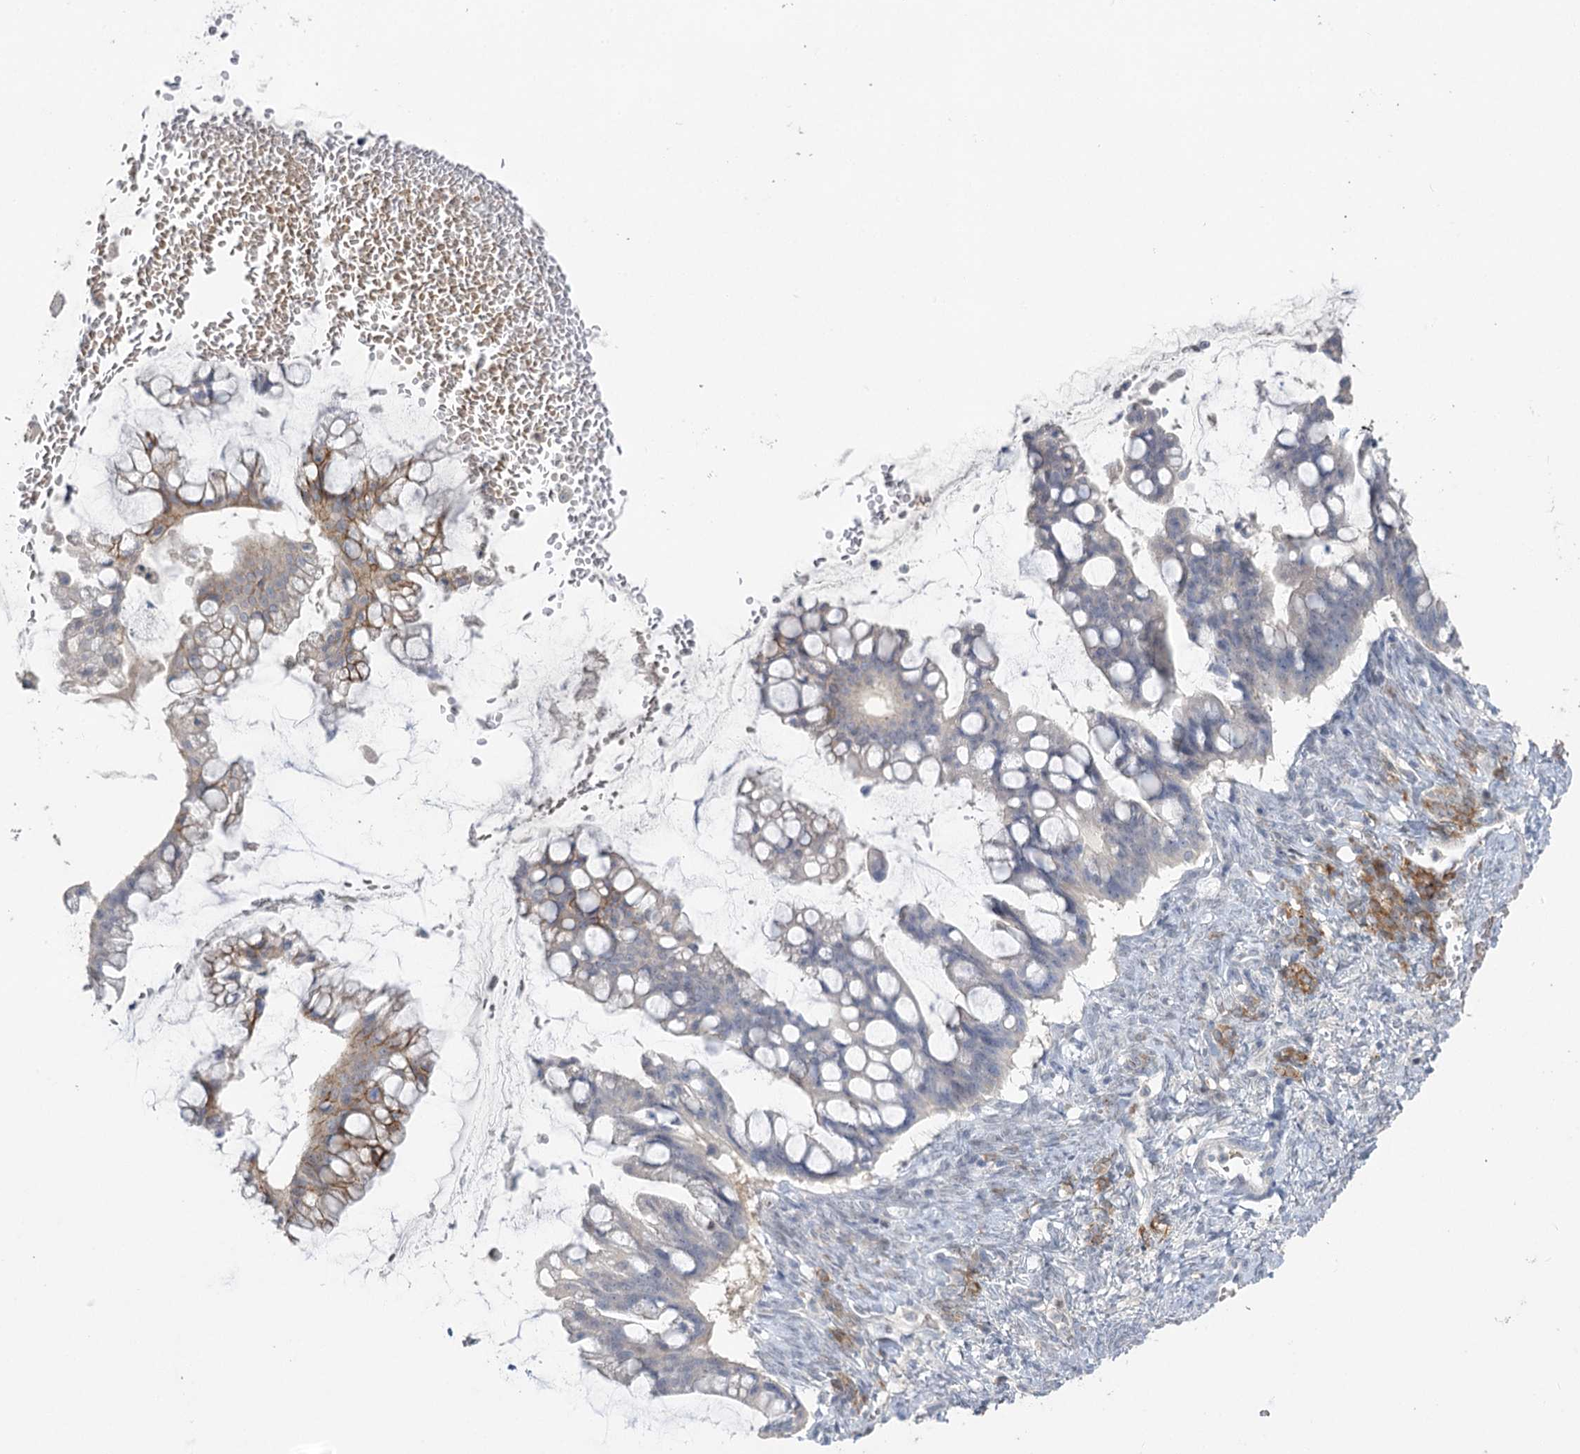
{"staining": {"intensity": "weak", "quantity": "<25%", "location": "cytoplasmic/membranous"}, "tissue": "ovarian cancer", "cell_type": "Tumor cells", "image_type": "cancer", "snomed": [{"axis": "morphology", "description": "Cystadenocarcinoma, mucinous, NOS"}, {"axis": "topography", "description": "Ovary"}], "caption": "The micrograph shows no staining of tumor cells in ovarian cancer (mucinous cystadenocarcinoma).", "gene": "TRAF3IP1", "patient": {"sex": "female", "age": 73}}